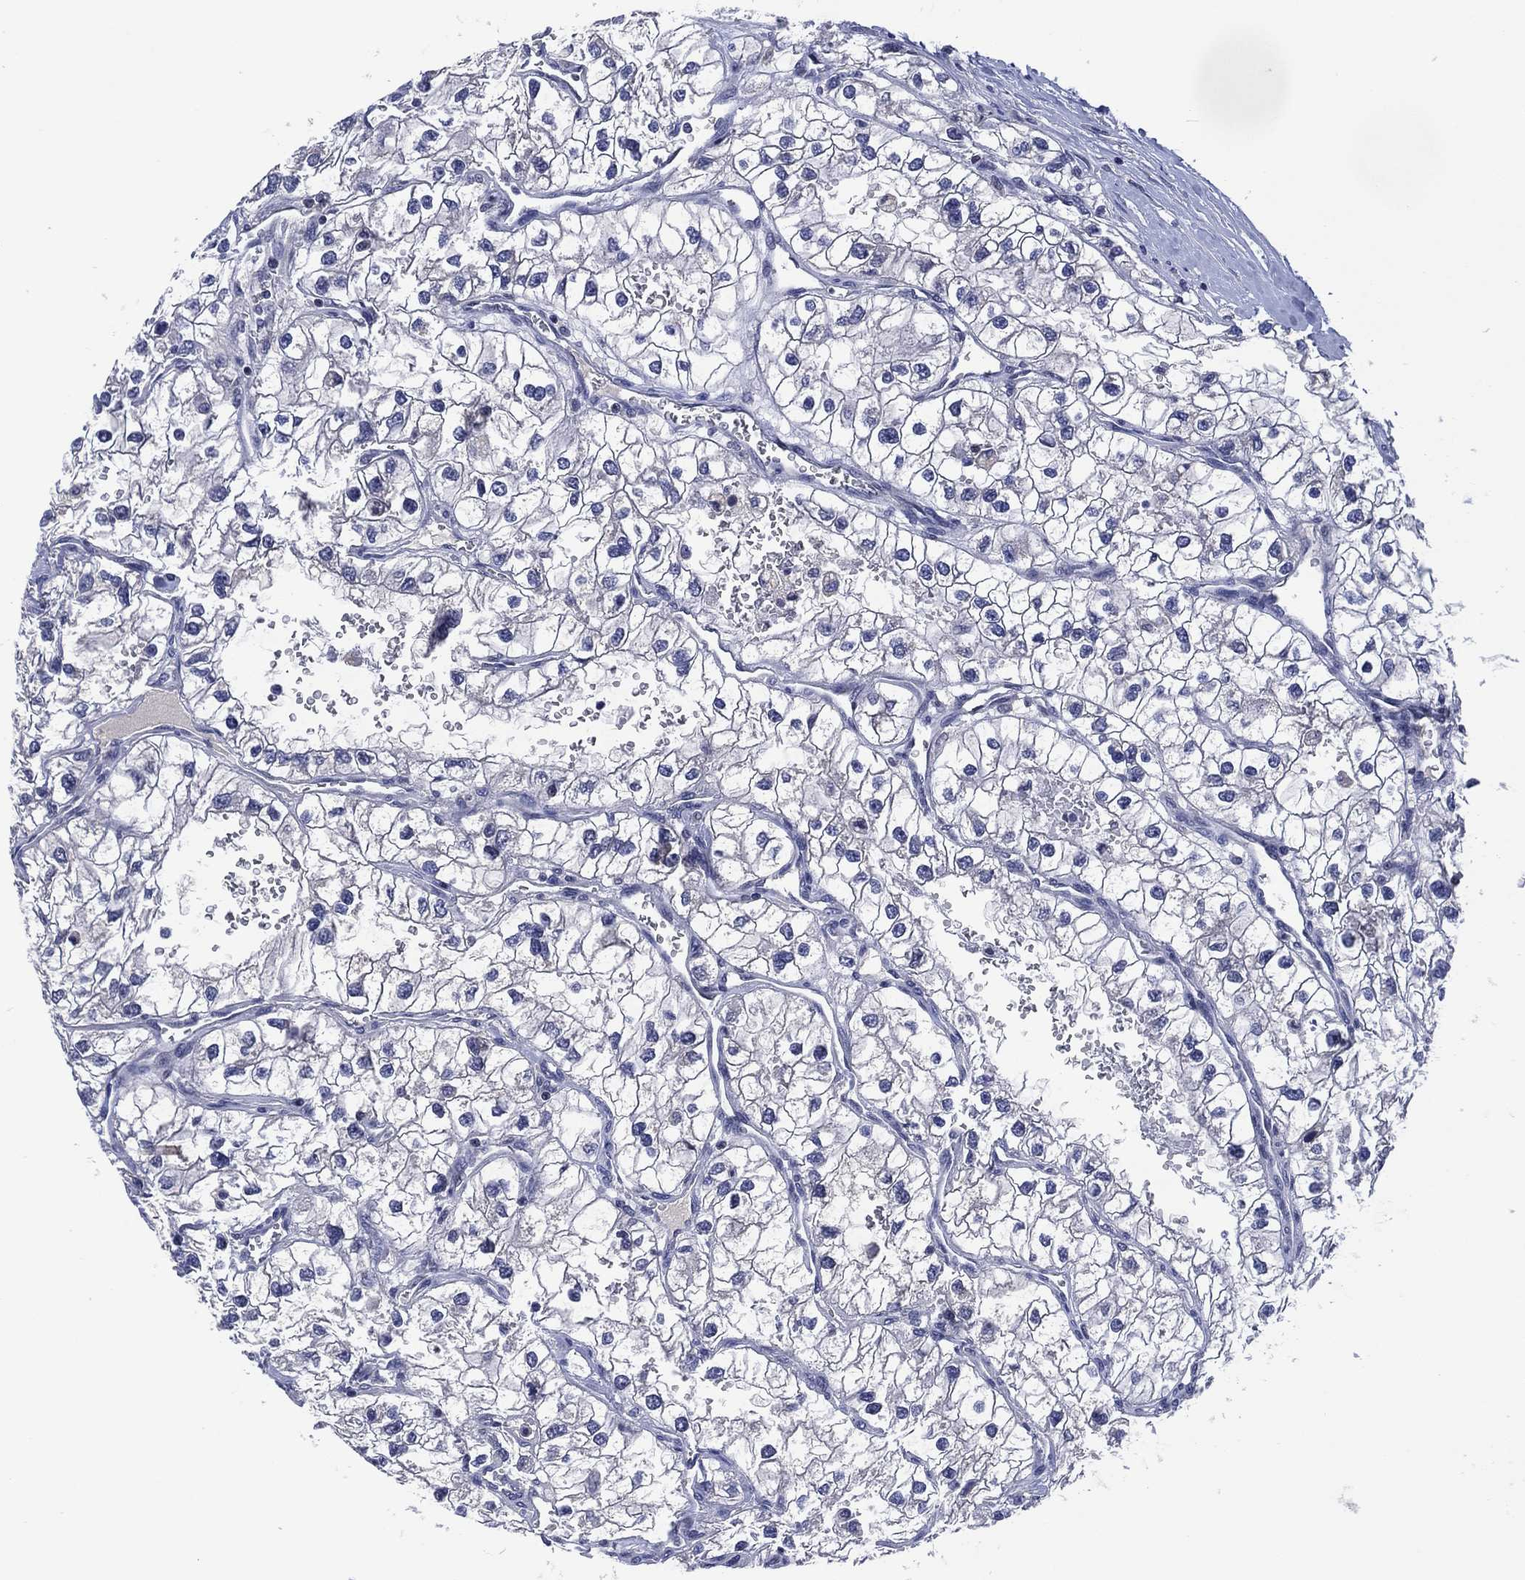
{"staining": {"intensity": "negative", "quantity": "none", "location": "none"}, "tissue": "renal cancer", "cell_type": "Tumor cells", "image_type": "cancer", "snomed": [{"axis": "morphology", "description": "Adenocarcinoma, NOS"}, {"axis": "topography", "description": "Kidney"}], "caption": "This is an immunohistochemistry histopathology image of renal cancer (adenocarcinoma). There is no positivity in tumor cells.", "gene": "USP26", "patient": {"sex": "male", "age": 59}}